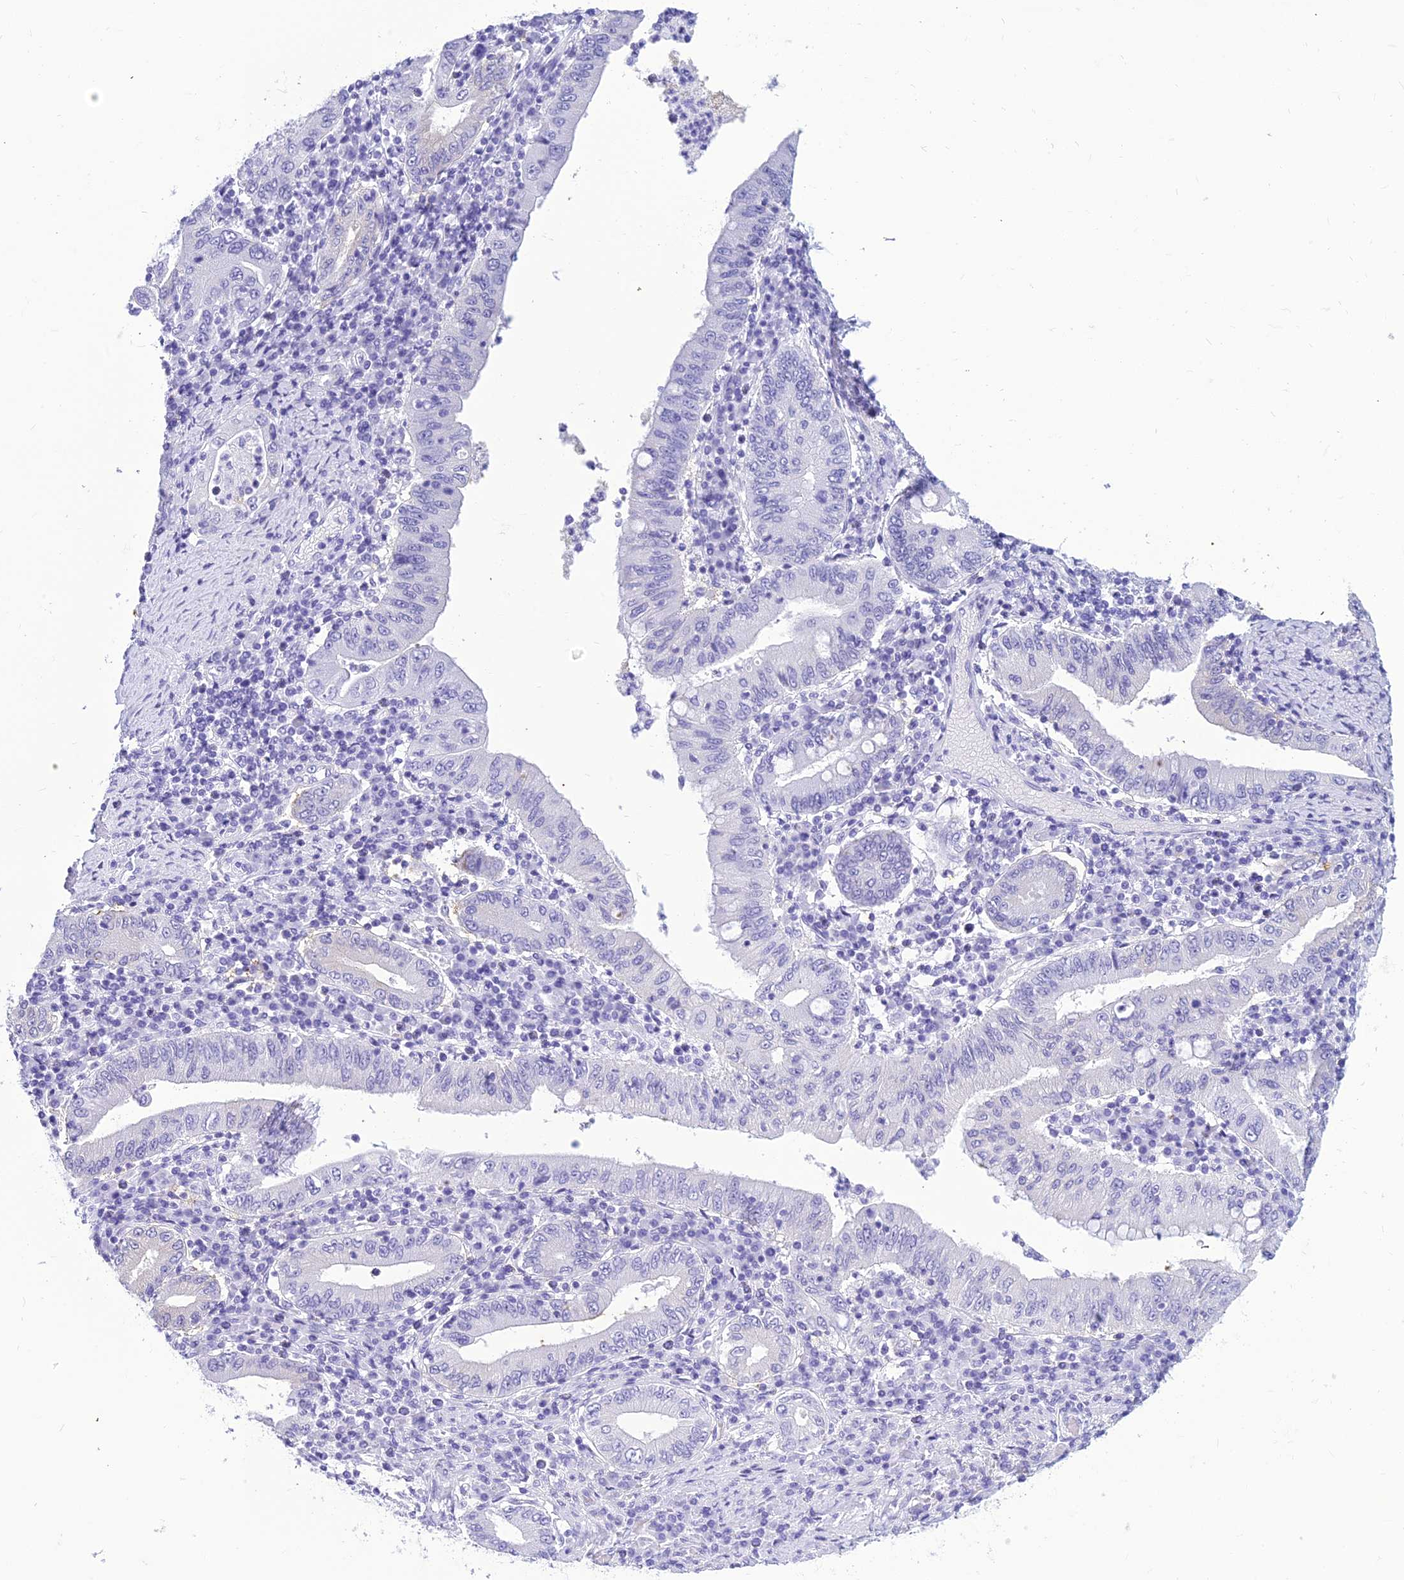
{"staining": {"intensity": "negative", "quantity": "none", "location": "none"}, "tissue": "stomach cancer", "cell_type": "Tumor cells", "image_type": "cancer", "snomed": [{"axis": "morphology", "description": "Normal tissue, NOS"}, {"axis": "morphology", "description": "Adenocarcinoma, NOS"}, {"axis": "topography", "description": "Esophagus"}, {"axis": "topography", "description": "Stomach, upper"}, {"axis": "topography", "description": "Peripheral nerve tissue"}], "caption": "An IHC micrograph of stomach cancer (adenocarcinoma) is shown. There is no staining in tumor cells of stomach cancer (adenocarcinoma).", "gene": "ZNF442", "patient": {"sex": "male", "age": 62}}